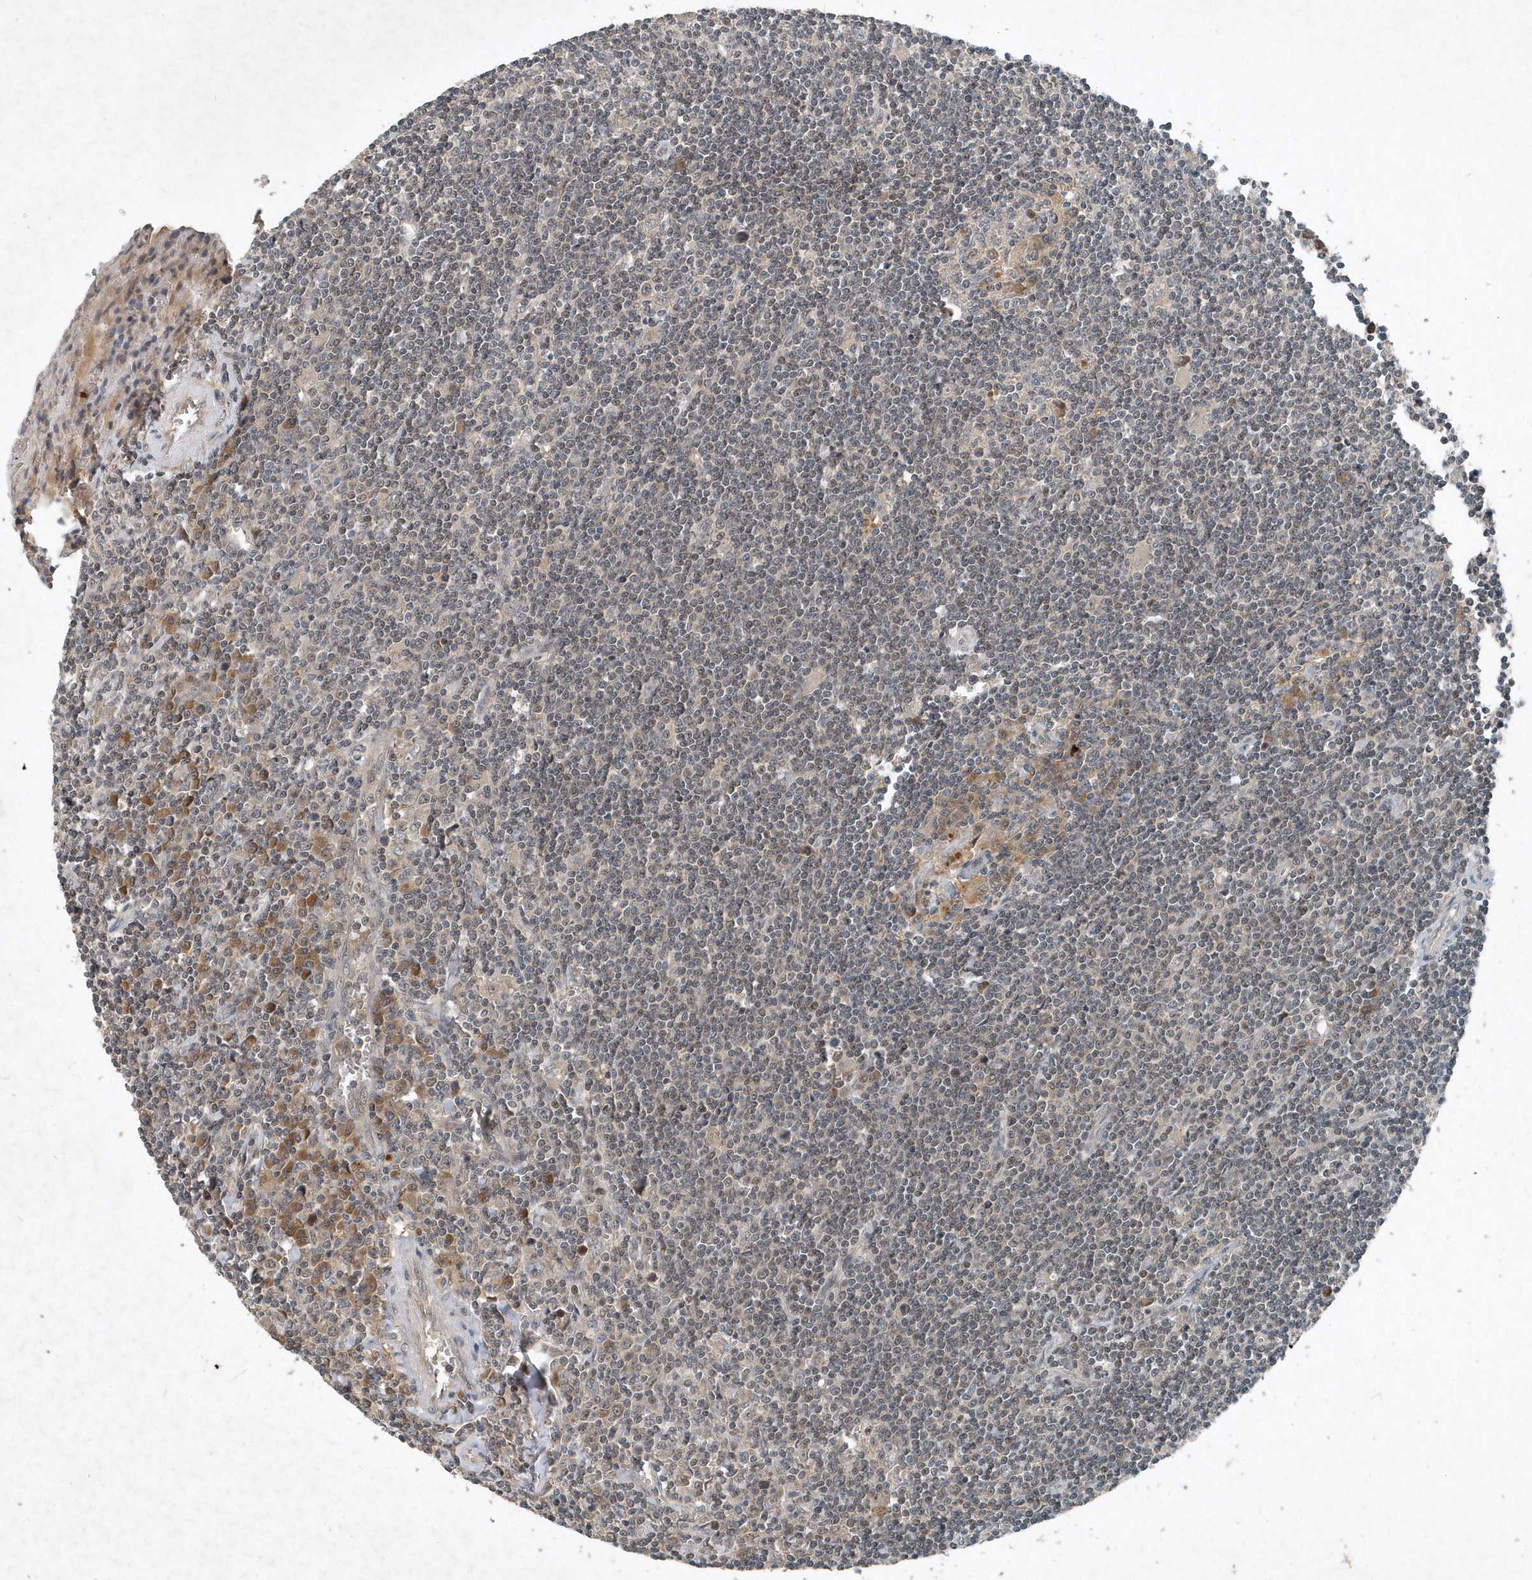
{"staining": {"intensity": "negative", "quantity": "none", "location": "none"}, "tissue": "lymphoma", "cell_type": "Tumor cells", "image_type": "cancer", "snomed": [{"axis": "morphology", "description": "Malignant lymphoma, non-Hodgkin's type, Low grade"}, {"axis": "topography", "description": "Spleen"}], "caption": "A micrograph of human lymphoma is negative for staining in tumor cells.", "gene": "SCFD2", "patient": {"sex": "male", "age": 76}}